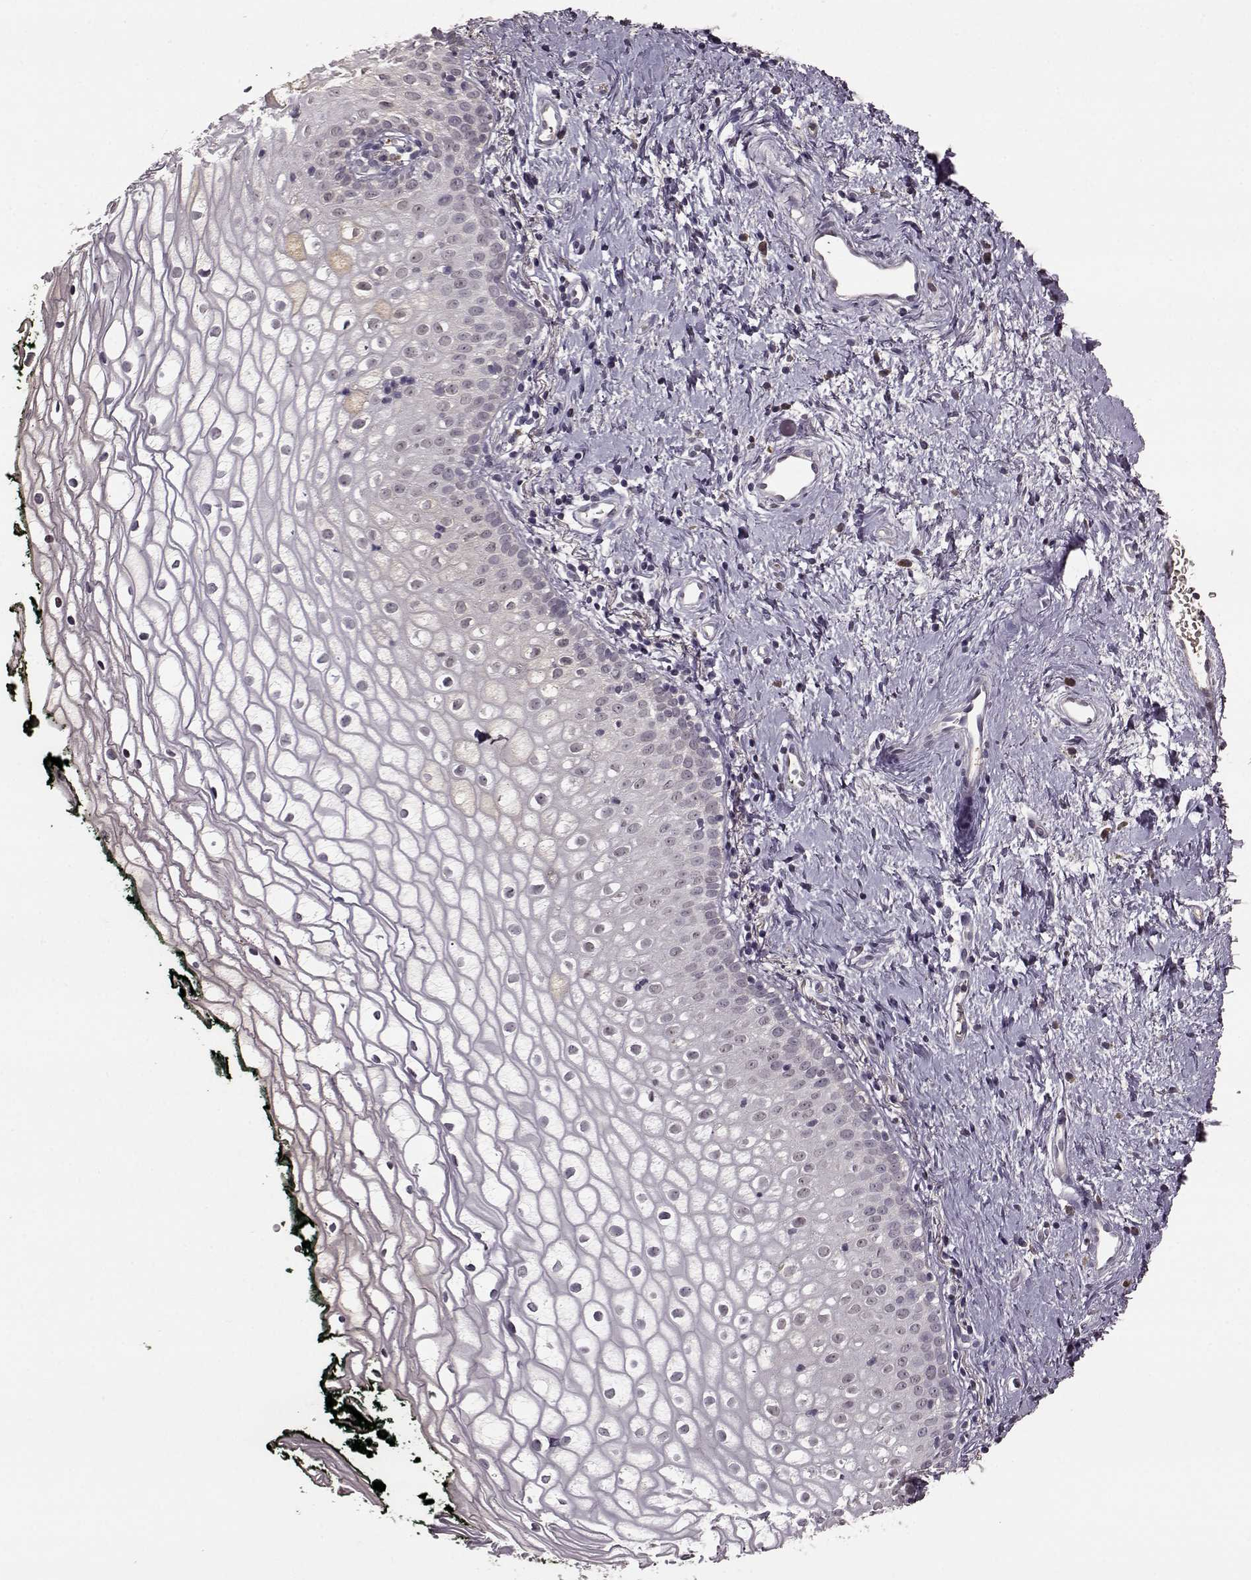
{"staining": {"intensity": "negative", "quantity": "none", "location": "none"}, "tissue": "vagina", "cell_type": "Squamous epithelial cells", "image_type": "normal", "snomed": [{"axis": "morphology", "description": "Normal tissue, NOS"}, {"axis": "topography", "description": "Vagina"}], "caption": "High magnification brightfield microscopy of benign vagina stained with DAB (brown) and counterstained with hematoxylin (blue): squamous epithelial cells show no significant expression.", "gene": "NRL", "patient": {"sex": "female", "age": 47}}